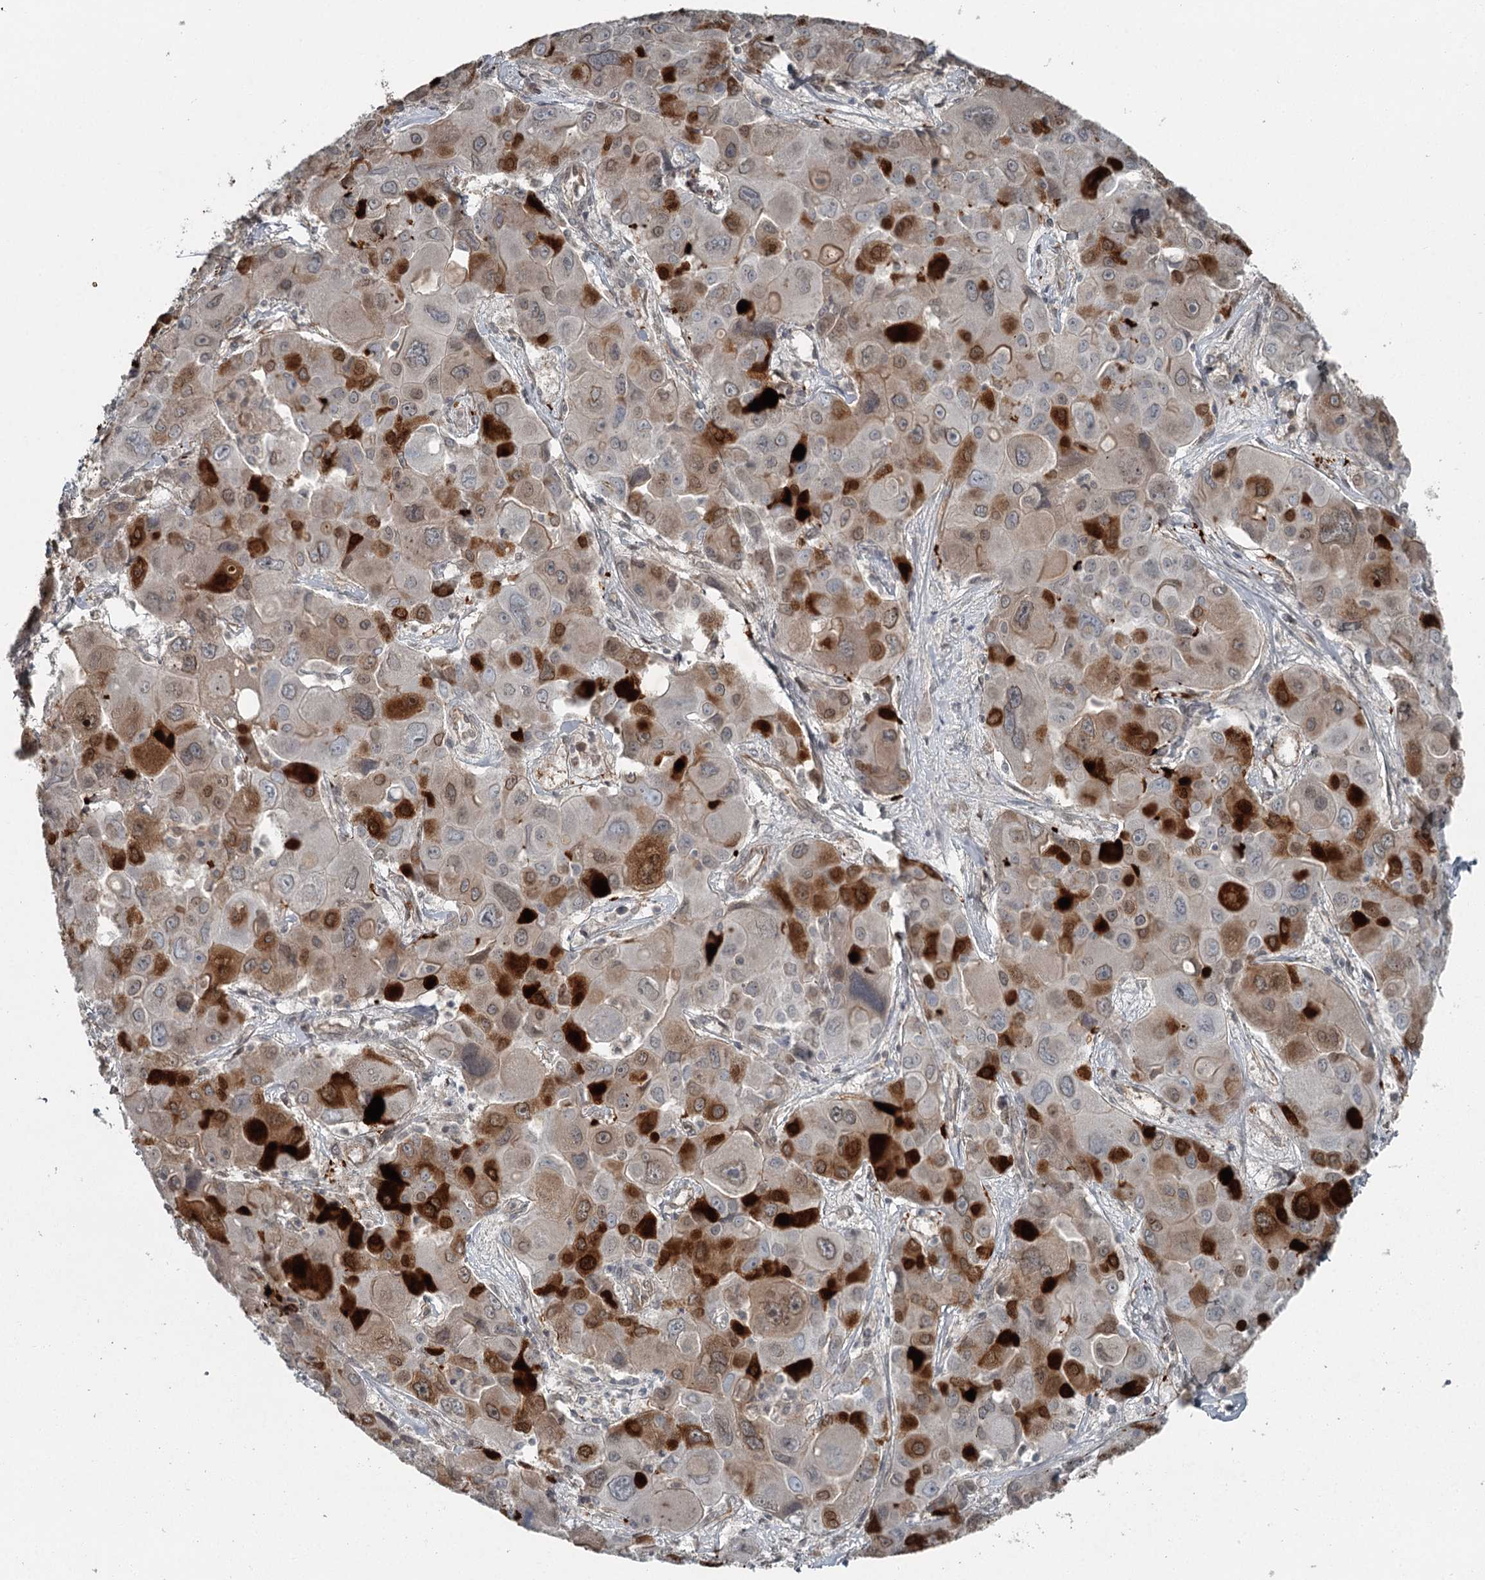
{"staining": {"intensity": "strong", "quantity": "<25%", "location": "cytoplasmic/membranous,nuclear"}, "tissue": "liver cancer", "cell_type": "Tumor cells", "image_type": "cancer", "snomed": [{"axis": "morphology", "description": "Cholangiocarcinoma"}, {"axis": "topography", "description": "Liver"}], "caption": "This micrograph shows IHC staining of human liver cancer, with medium strong cytoplasmic/membranous and nuclear expression in approximately <25% of tumor cells.", "gene": "SLC39A8", "patient": {"sex": "male", "age": 67}}